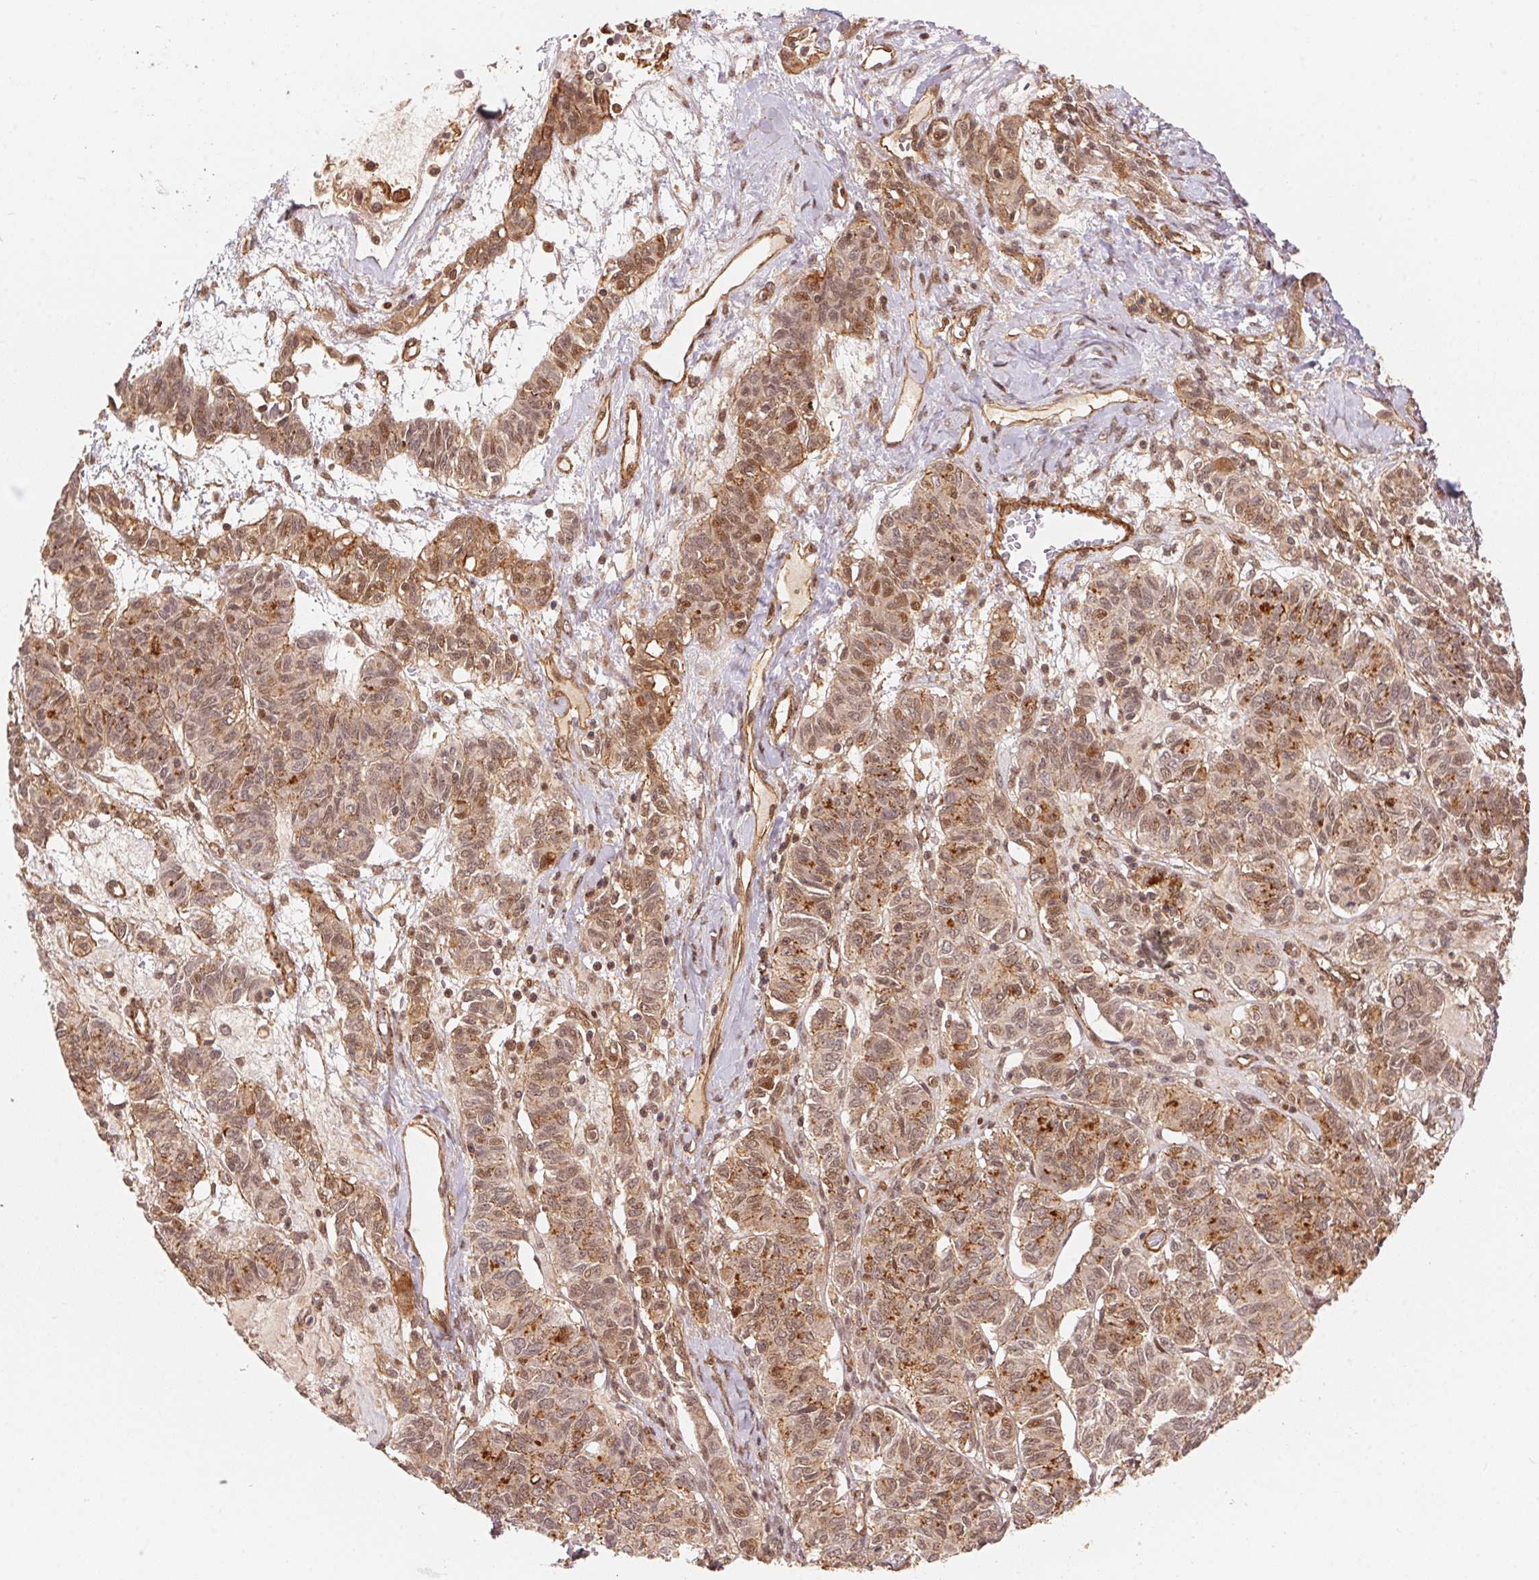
{"staining": {"intensity": "moderate", "quantity": "25%-75%", "location": "cytoplasmic/membranous,nuclear"}, "tissue": "ovarian cancer", "cell_type": "Tumor cells", "image_type": "cancer", "snomed": [{"axis": "morphology", "description": "Carcinoma, endometroid"}, {"axis": "topography", "description": "Ovary"}], "caption": "The micrograph shows staining of ovarian cancer, revealing moderate cytoplasmic/membranous and nuclear protein expression (brown color) within tumor cells.", "gene": "TNIP2", "patient": {"sex": "female", "age": 80}}